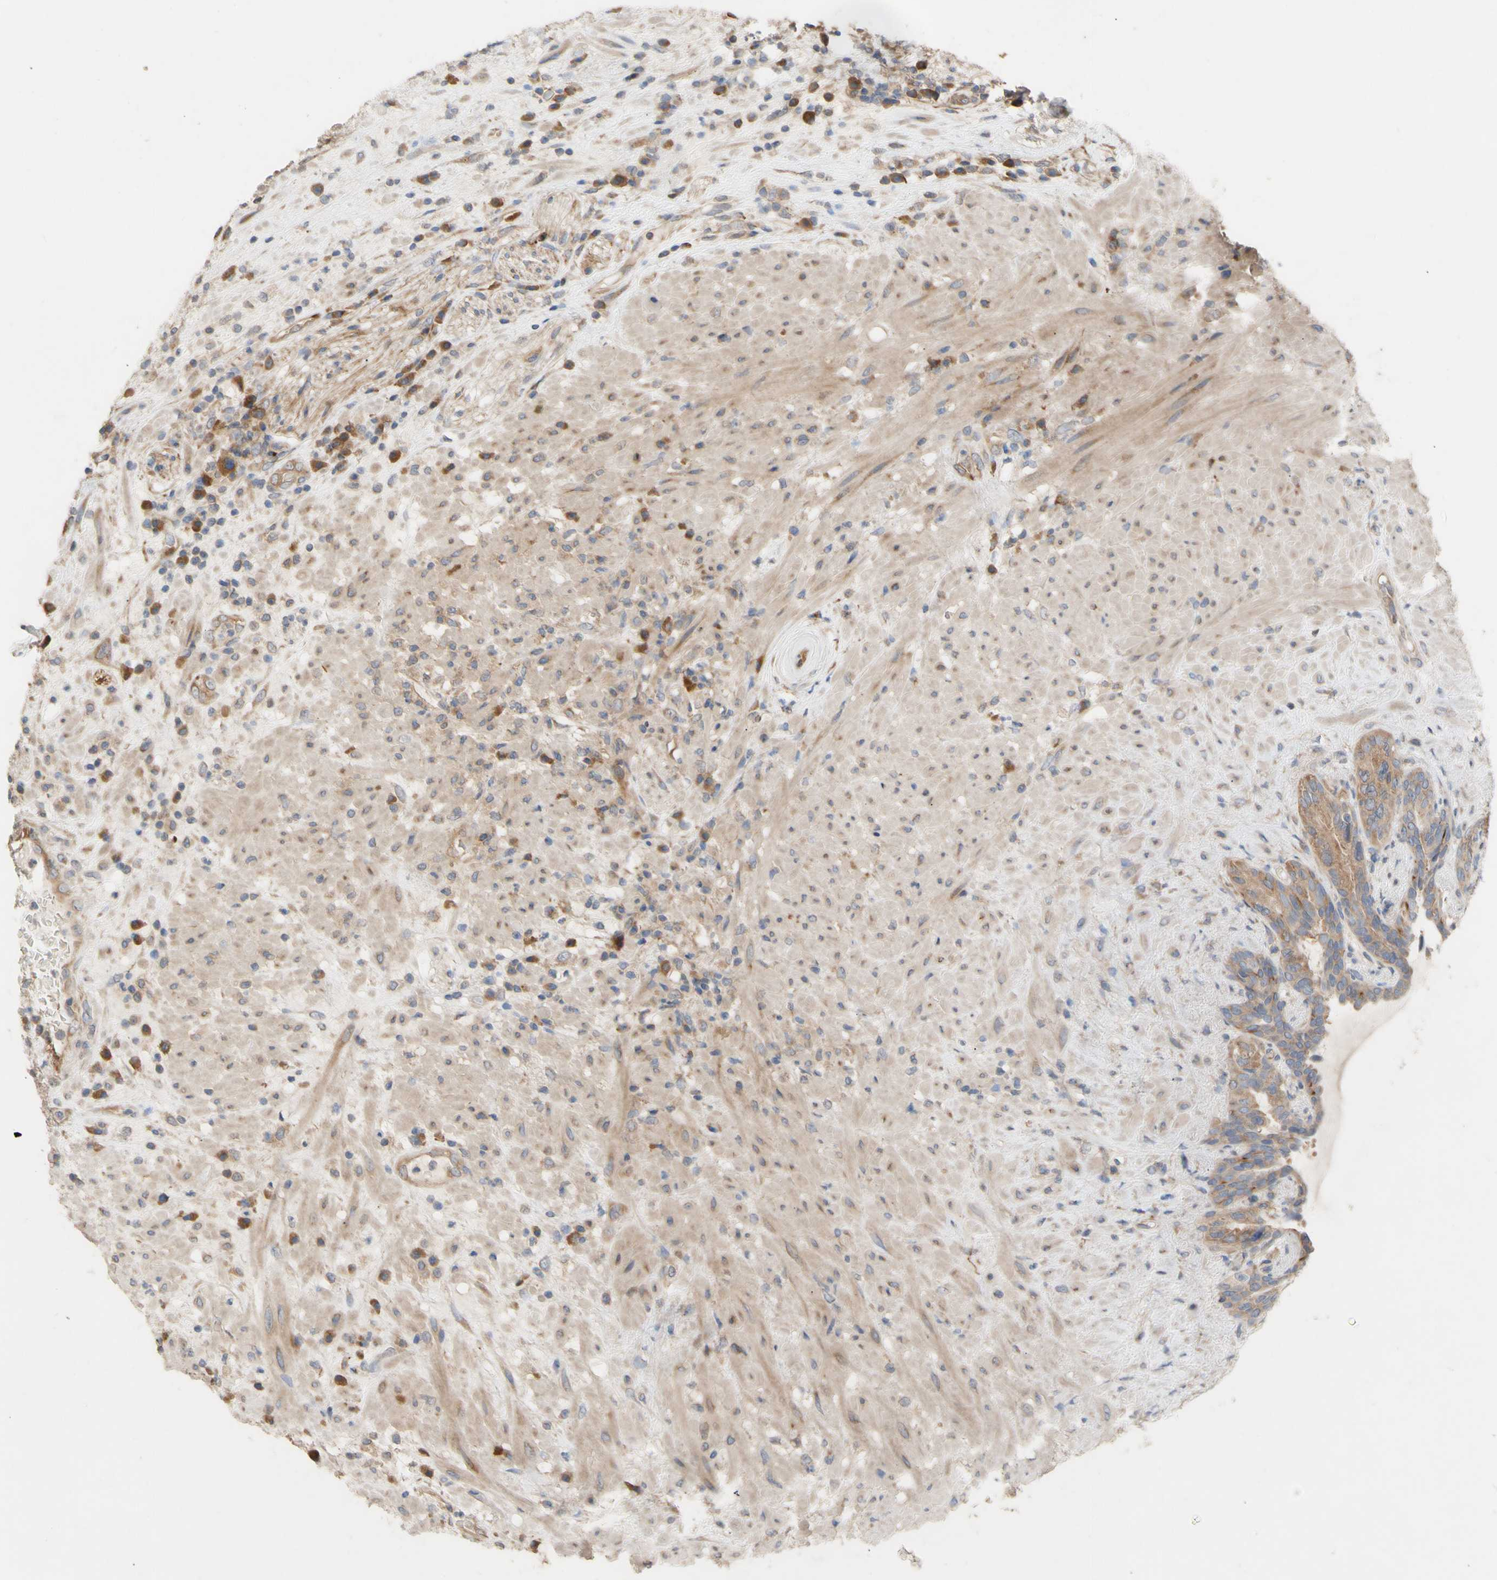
{"staining": {"intensity": "moderate", "quantity": ">75%", "location": "cytoplasmic/membranous"}, "tissue": "seminal vesicle", "cell_type": "Glandular cells", "image_type": "normal", "snomed": [{"axis": "morphology", "description": "Normal tissue, NOS"}, {"axis": "topography", "description": "Seminal veicle"}], "caption": "Seminal vesicle stained with immunohistochemistry (IHC) reveals moderate cytoplasmic/membranous staining in approximately >75% of glandular cells. Using DAB (3,3'-diaminobenzidine) (brown) and hematoxylin (blue) stains, captured at high magnification using brightfield microscopy.", "gene": "EIF2S3", "patient": {"sex": "male", "age": 61}}